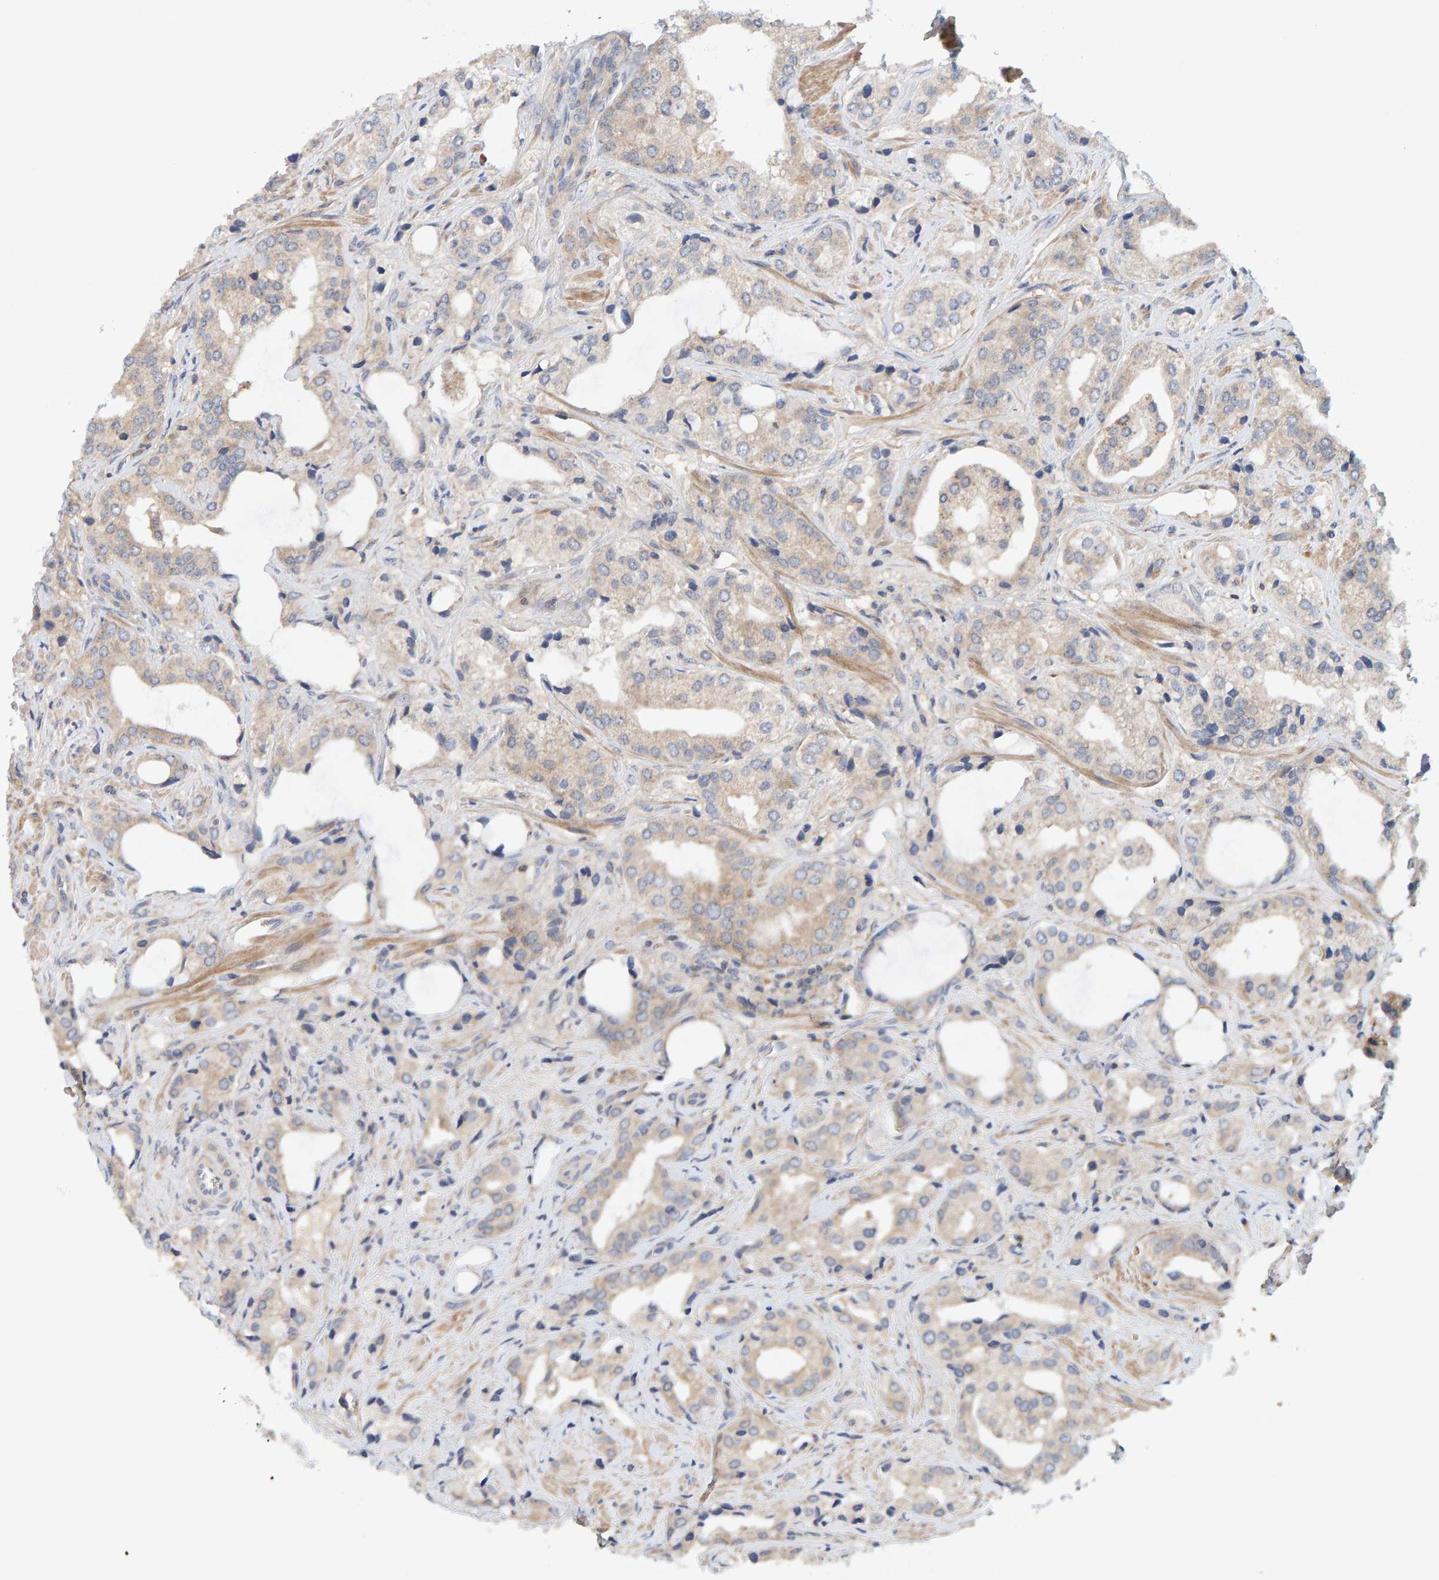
{"staining": {"intensity": "weak", "quantity": "<25%", "location": "cytoplasmic/membranous"}, "tissue": "prostate cancer", "cell_type": "Tumor cells", "image_type": "cancer", "snomed": [{"axis": "morphology", "description": "Adenocarcinoma, High grade"}, {"axis": "topography", "description": "Prostate"}], "caption": "There is no significant expression in tumor cells of prostate high-grade adenocarcinoma. (Brightfield microscopy of DAB immunohistochemistry at high magnification).", "gene": "TATDN1", "patient": {"sex": "male", "age": 66}}